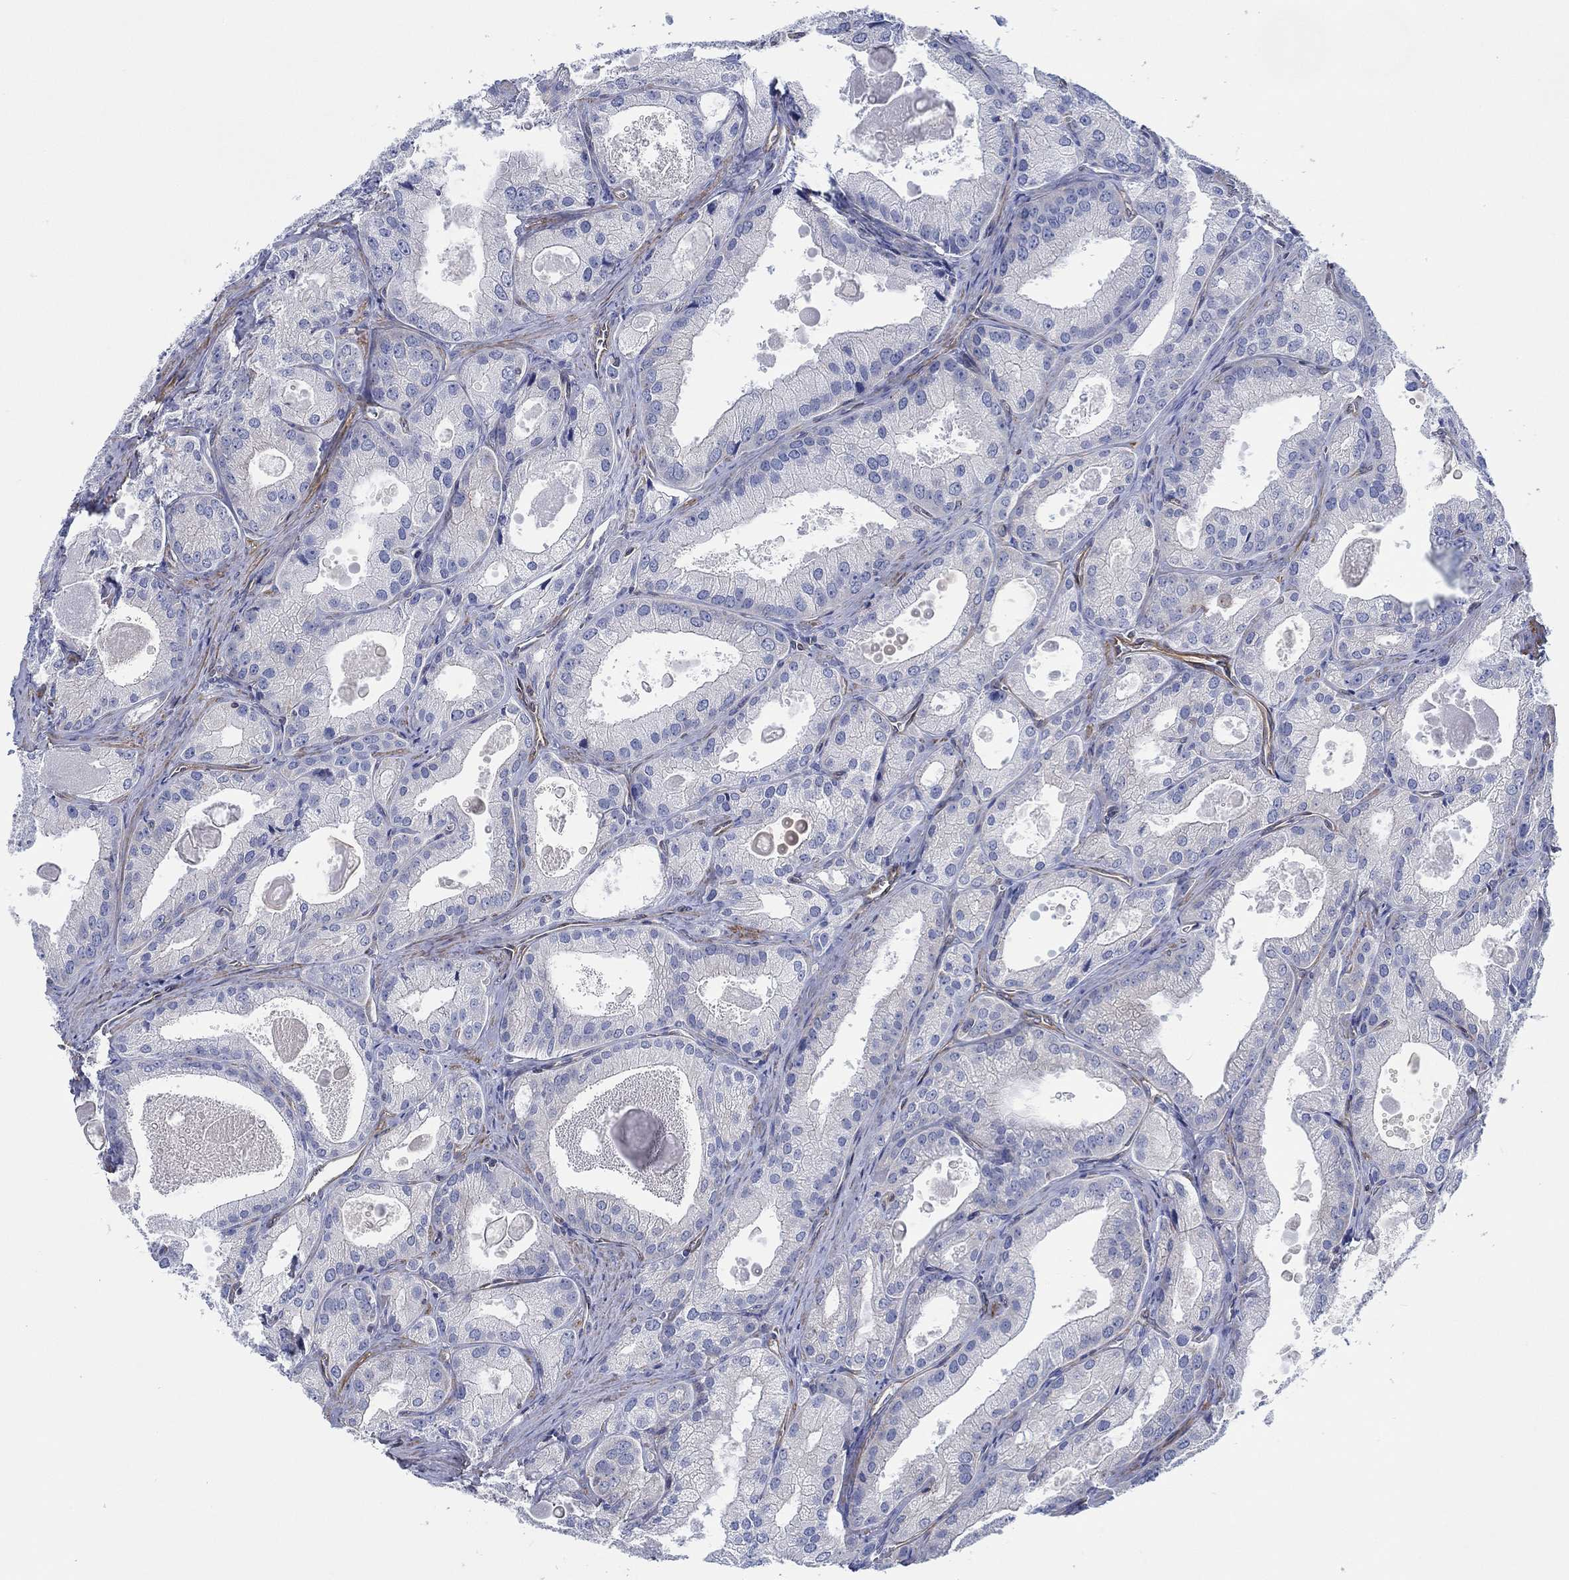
{"staining": {"intensity": "negative", "quantity": "none", "location": "none"}, "tissue": "prostate cancer", "cell_type": "Tumor cells", "image_type": "cancer", "snomed": [{"axis": "morphology", "description": "Adenocarcinoma, NOS"}, {"axis": "morphology", "description": "Adenocarcinoma, High grade"}, {"axis": "topography", "description": "Prostate"}], "caption": "The micrograph exhibits no significant expression in tumor cells of prostate adenocarcinoma.", "gene": "FMN1", "patient": {"sex": "male", "age": 70}}